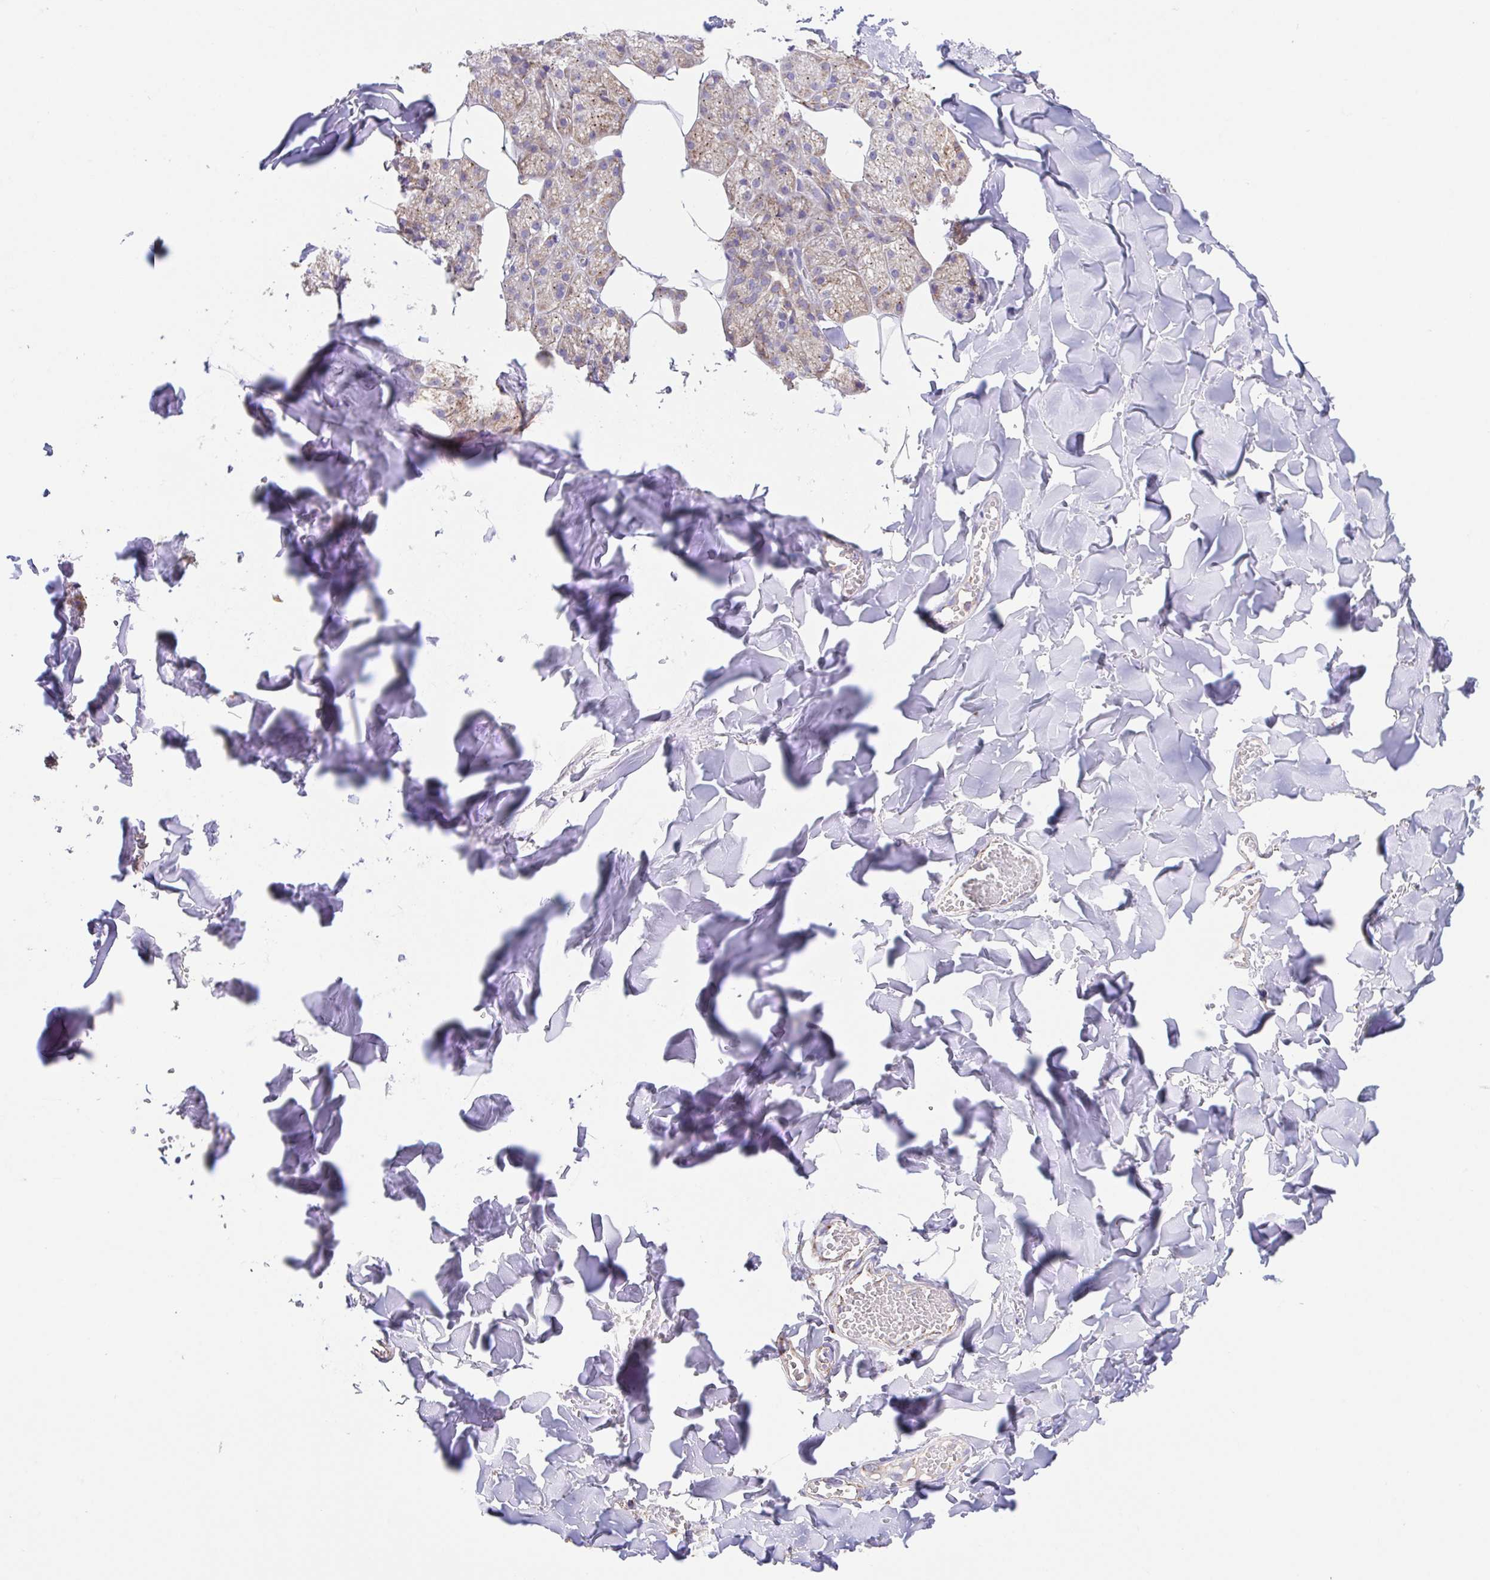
{"staining": {"intensity": "moderate", "quantity": ">75%", "location": "cytoplasmic/membranous"}, "tissue": "salivary gland", "cell_type": "Glandular cells", "image_type": "normal", "snomed": [{"axis": "morphology", "description": "Normal tissue, NOS"}, {"axis": "topography", "description": "Salivary gland"}, {"axis": "topography", "description": "Peripheral nerve tissue"}], "caption": "Protein positivity by immunohistochemistry exhibits moderate cytoplasmic/membranous staining in about >75% of glandular cells in normal salivary gland.", "gene": "GINM1", "patient": {"sex": "male", "age": 38}}